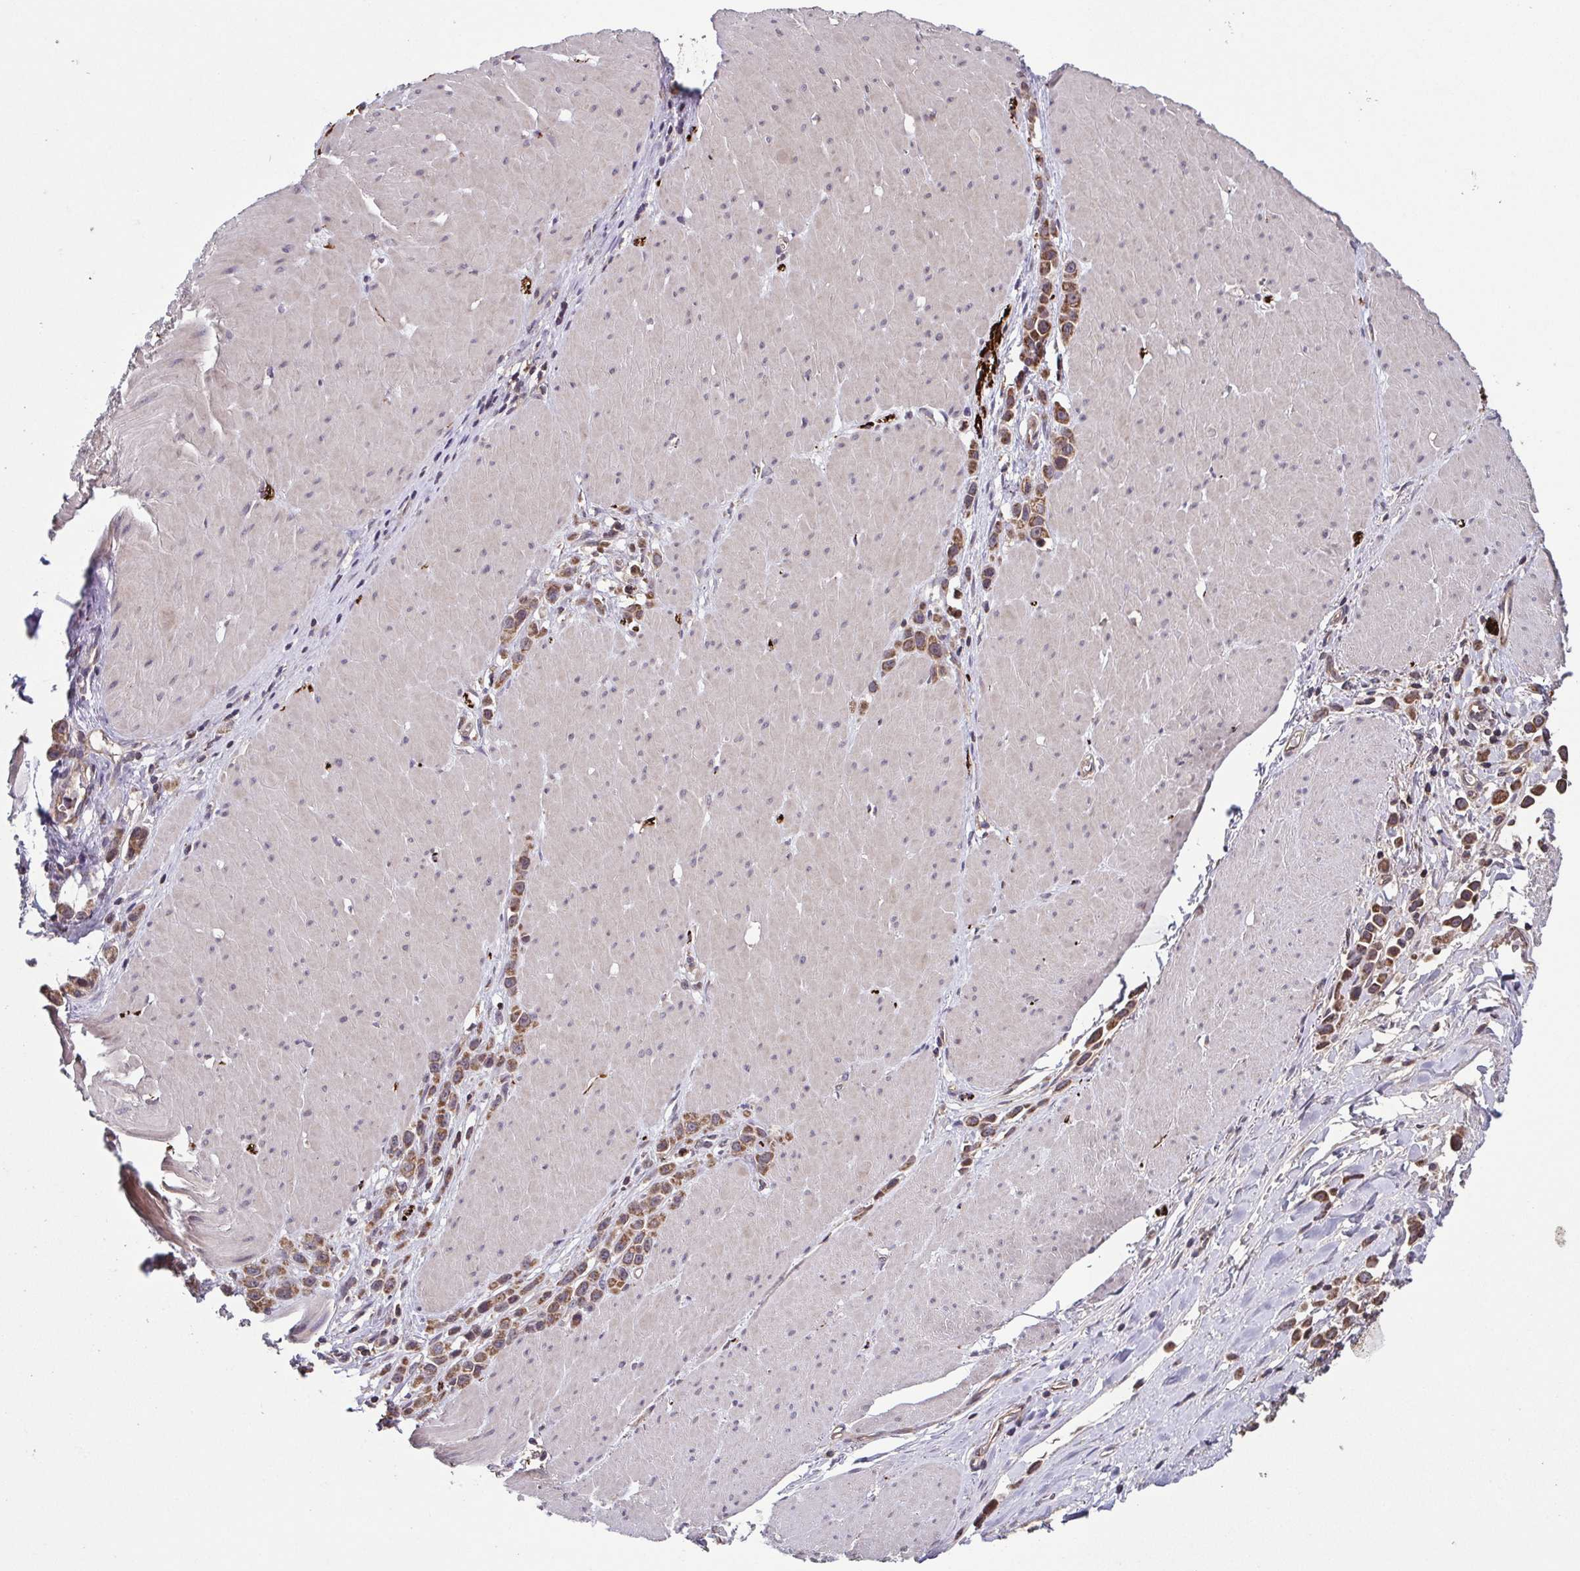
{"staining": {"intensity": "moderate", "quantity": ">75%", "location": "cytoplasmic/membranous"}, "tissue": "stomach cancer", "cell_type": "Tumor cells", "image_type": "cancer", "snomed": [{"axis": "morphology", "description": "Adenocarcinoma, NOS"}, {"axis": "topography", "description": "Stomach"}], "caption": "Immunohistochemistry (IHC) image of stomach cancer stained for a protein (brown), which shows medium levels of moderate cytoplasmic/membranous staining in approximately >75% of tumor cells.", "gene": "TTC19", "patient": {"sex": "male", "age": 47}}